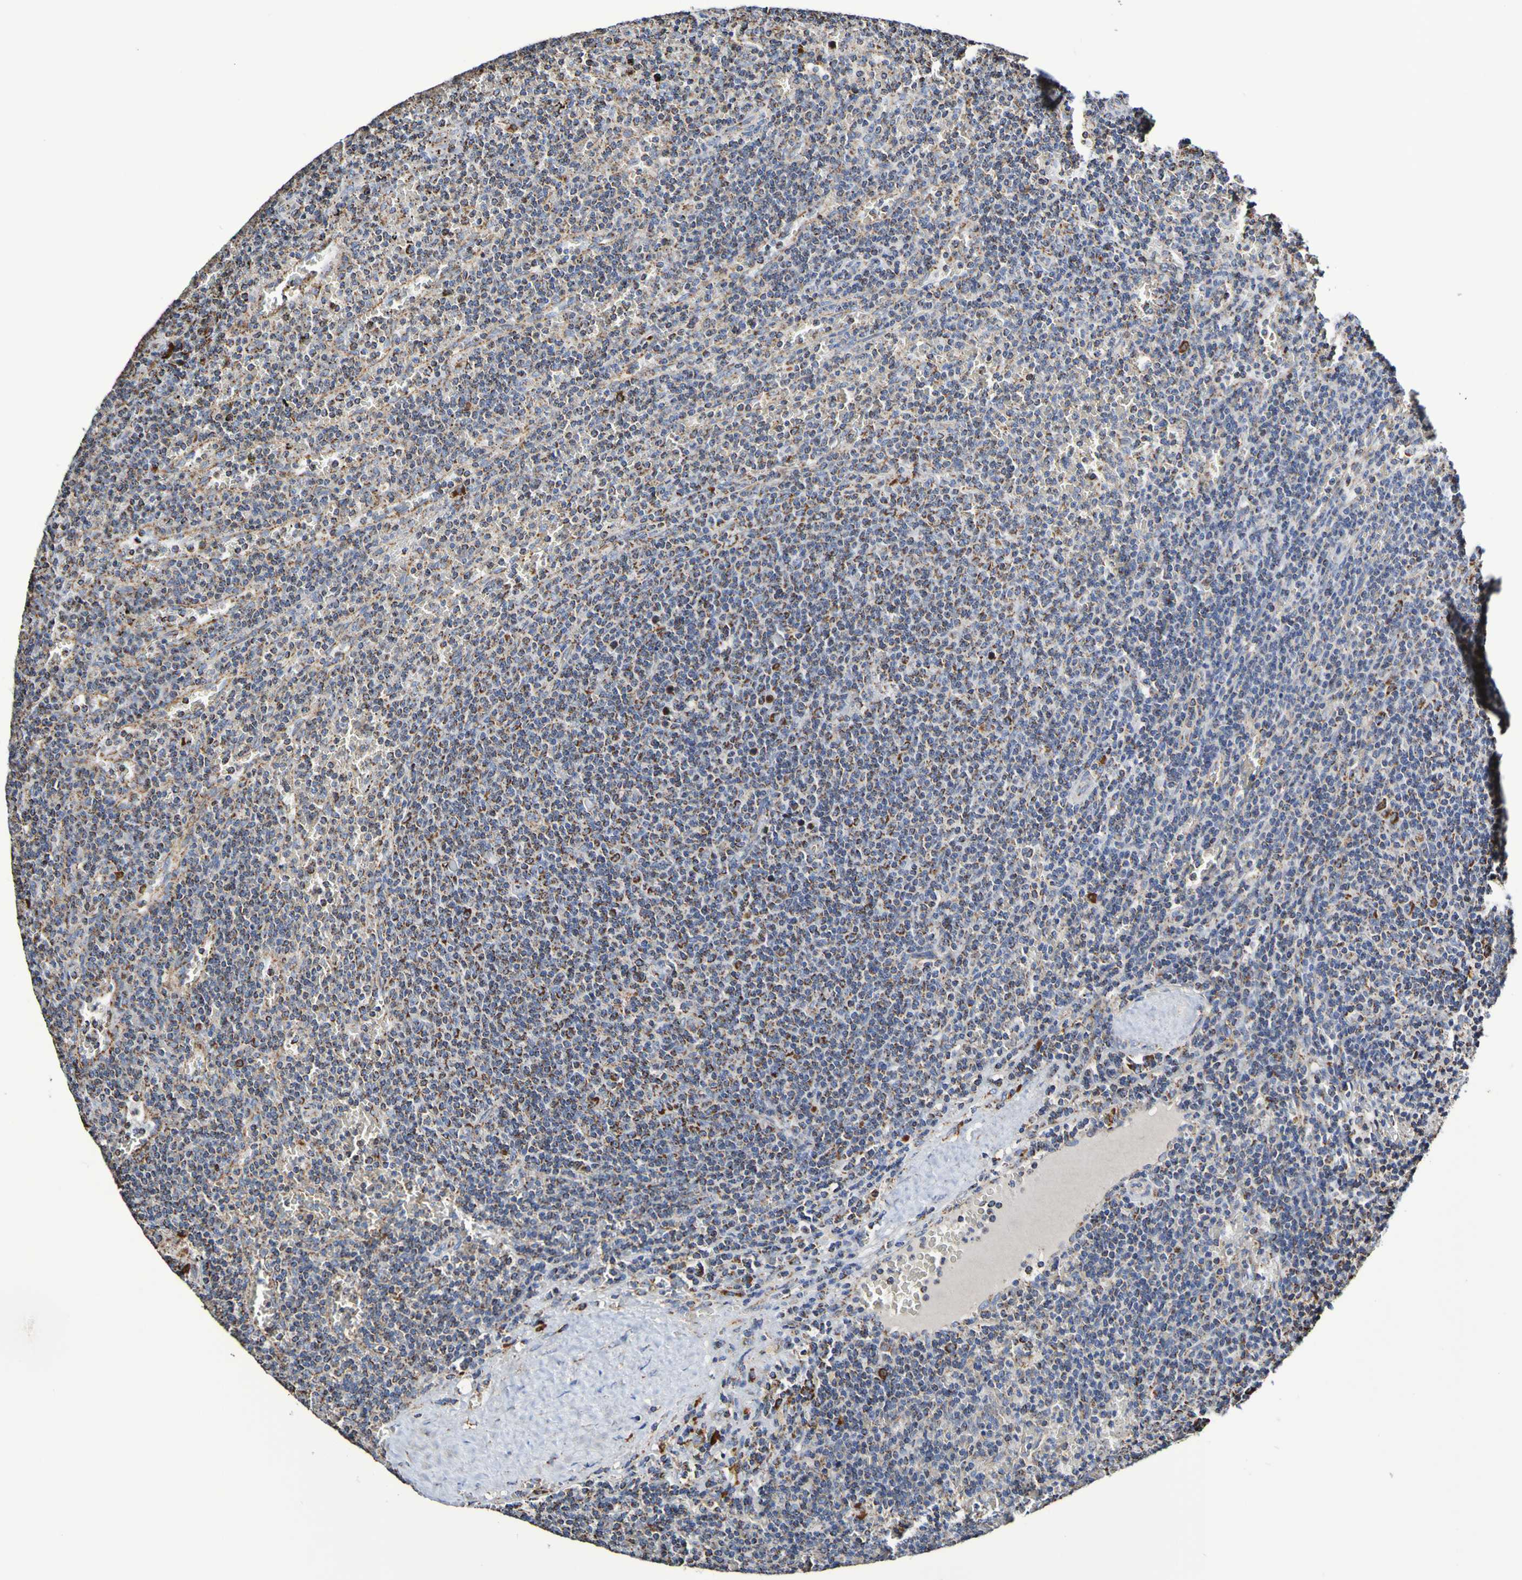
{"staining": {"intensity": "moderate", "quantity": "25%-75%", "location": "cytoplasmic/membranous"}, "tissue": "lymphoma", "cell_type": "Tumor cells", "image_type": "cancer", "snomed": [{"axis": "morphology", "description": "Malignant lymphoma, non-Hodgkin's type, Low grade"}, {"axis": "topography", "description": "Spleen"}], "caption": "An image of lymphoma stained for a protein displays moderate cytoplasmic/membranous brown staining in tumor cells.", "gene": "IL18R1", "patient": {"sex": "female", "age": 50}}